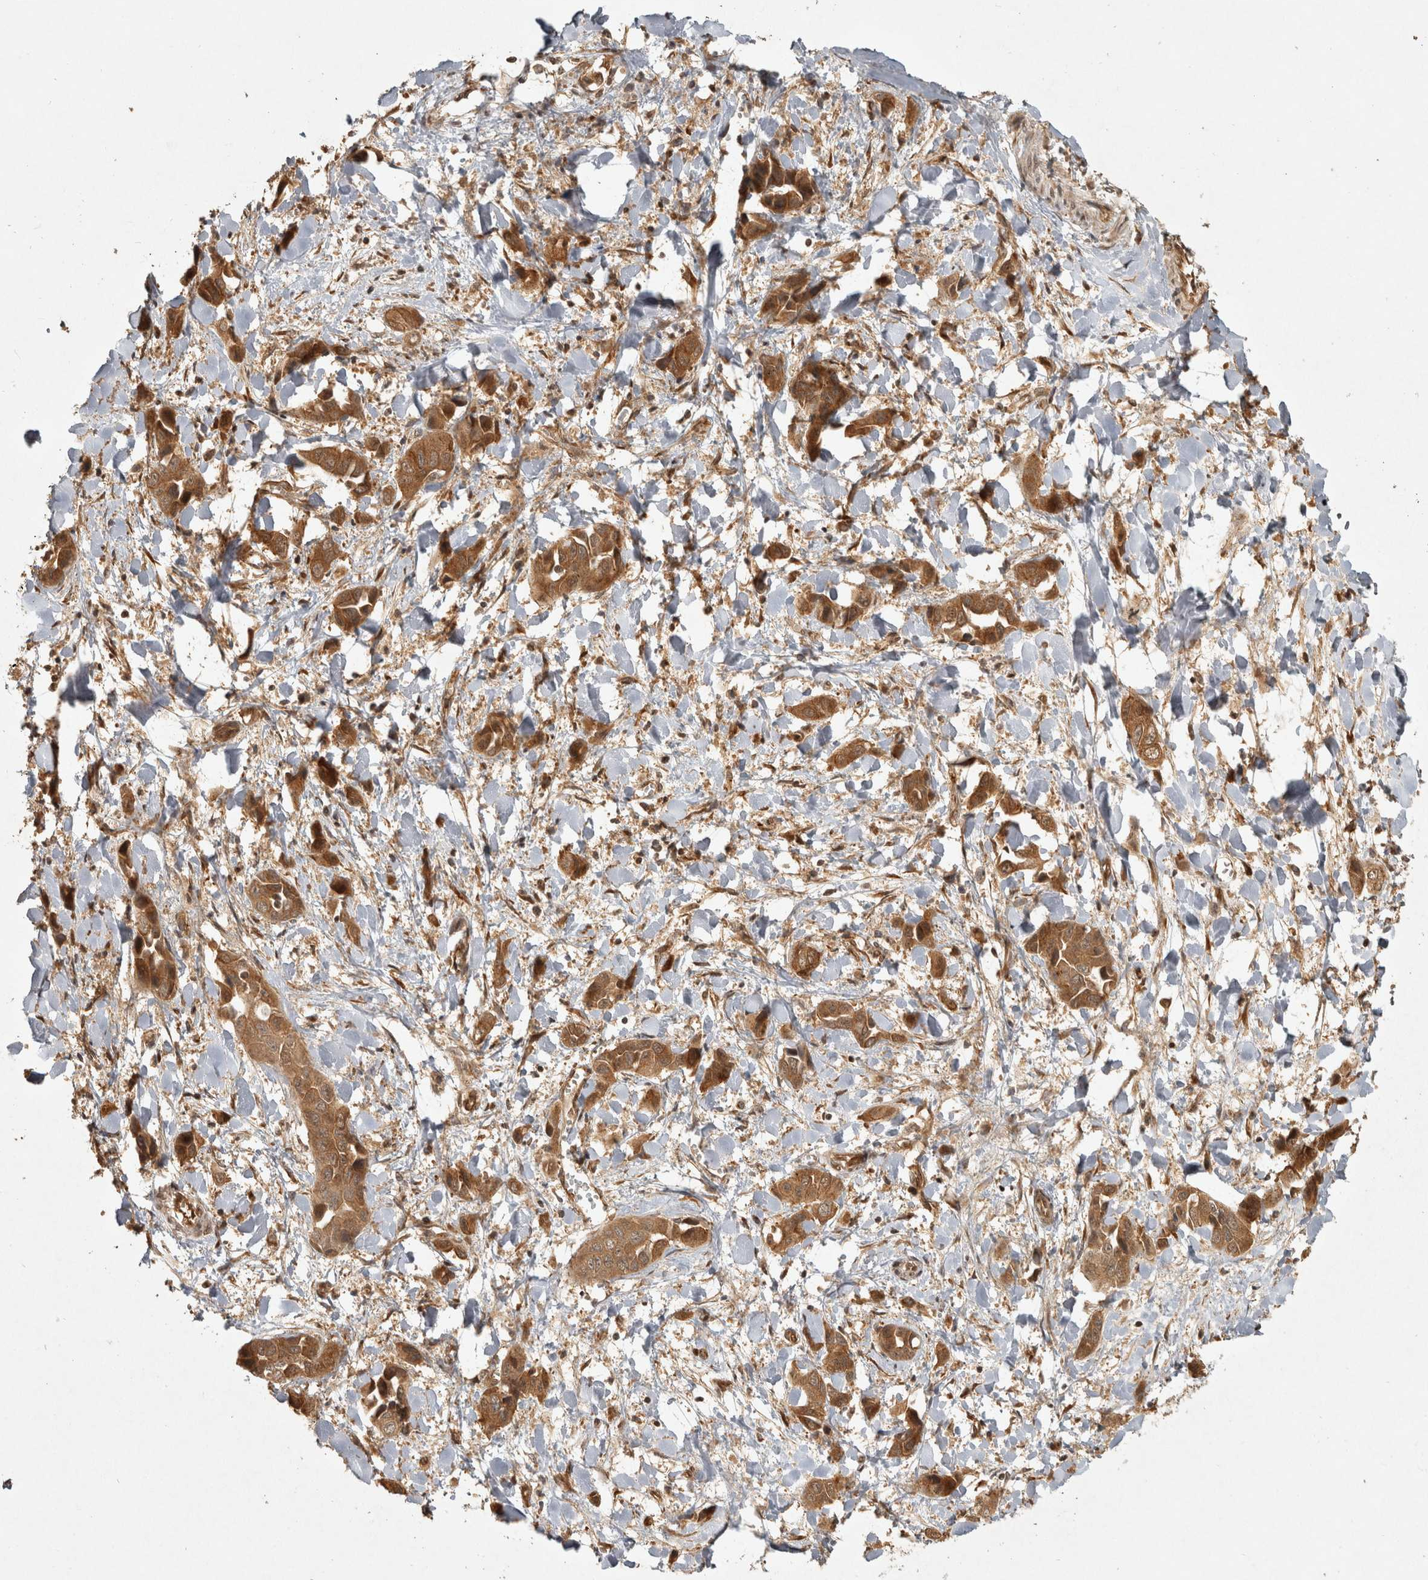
{"staining": {"intensity": "moderate", "quantity": ">75%", "location": "cytoplasmic/membranous"}, "tissue": "liver cancer", "cell_type": "Tumor cells", "image_type": "cancer", "snomed": [{"axis": "morphology", "description": "Cholangiocarcinoma"}, {"axis": "topography", "description": "Liver"}], "caption": "Protein staining by IHC shows moderate cytoplasmic/membranous staining in about >75% of tumor cells in cholangiocarcinoma (liver). (IHC, brightfield microscopy, high magnification).", "gene": "CAMSAP2", "patient": {"sex": "female", "age": 52}}